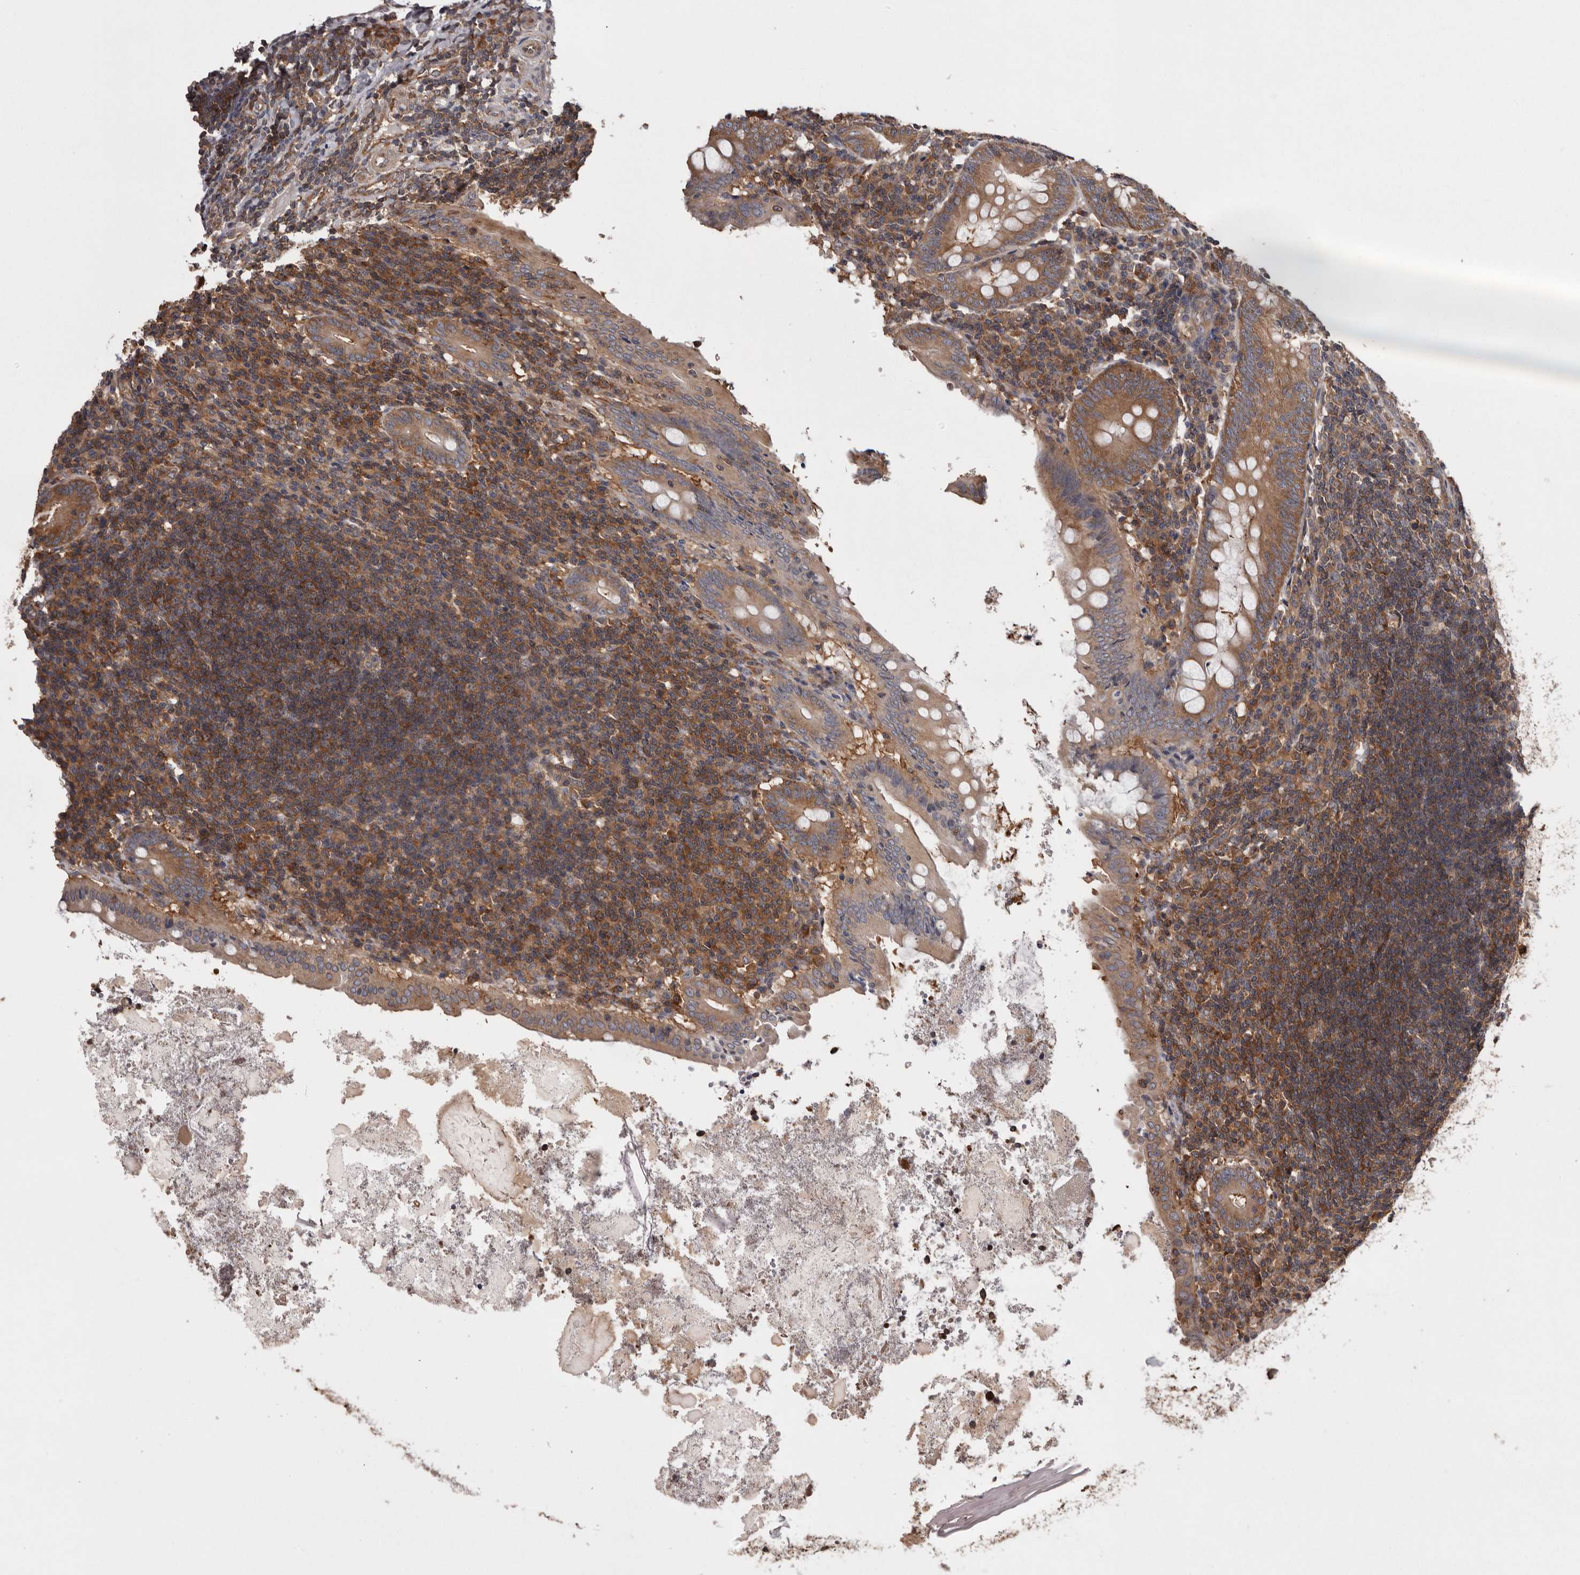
{"staining": {"intensity": "moderate", "quantity": ">75%", "location": "cytoplasmic/membranous"}, "tissue": "appendix", "cell_type": "Glandular cells", "image_type": "normal", "snomed": [{"axis": "morphology", "description": "Normal tissue, NOS"}, {"axis": "topography", "description": "Appendix"}], "caption": "A histopathology image of human appendix stained for a protein demonstrates moderate cytoplasmic/membranous brown staining in glandular cells. Nuclei are stained in blue.", "gene": "DARS1", "patient": {"sex": "female", "age": 54}}